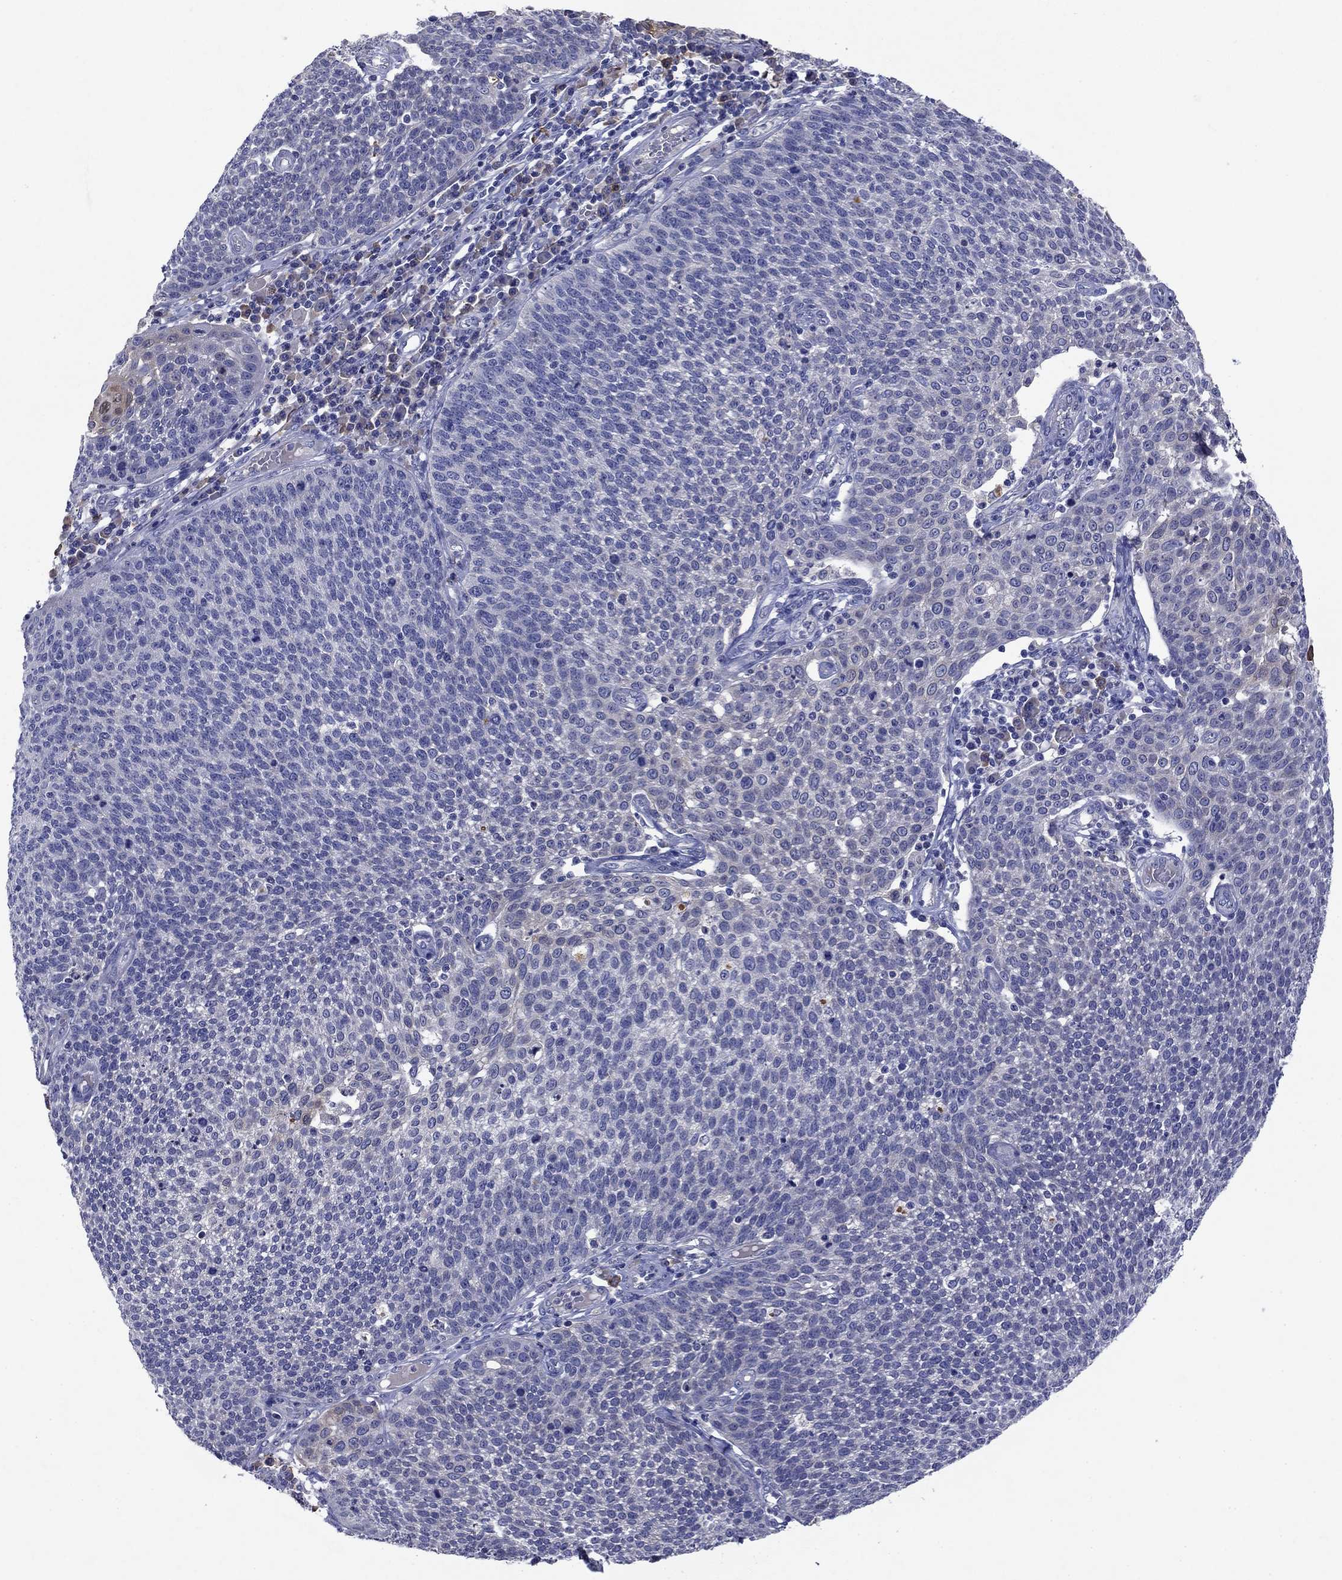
{"staining": {"intensity": "negative", "quantity": "none", "location": "none"}, "tissue": "cervical cancer", "cell_type": "Tumor cells", "image_type": "cancer", "snomed": [{"axis": "morphology", "description": "Squamous cell carcinoma, NOS"}, {"axis": "topography", "description": "Cervix"}], "caption": "Cervical cancer (squamous cell carcinoma) was stained to show a protein in brown. There is no significant positivity in tumor cells.", "gene": "SULT2B1", "patient": {"sex": "female", "age": 34}}